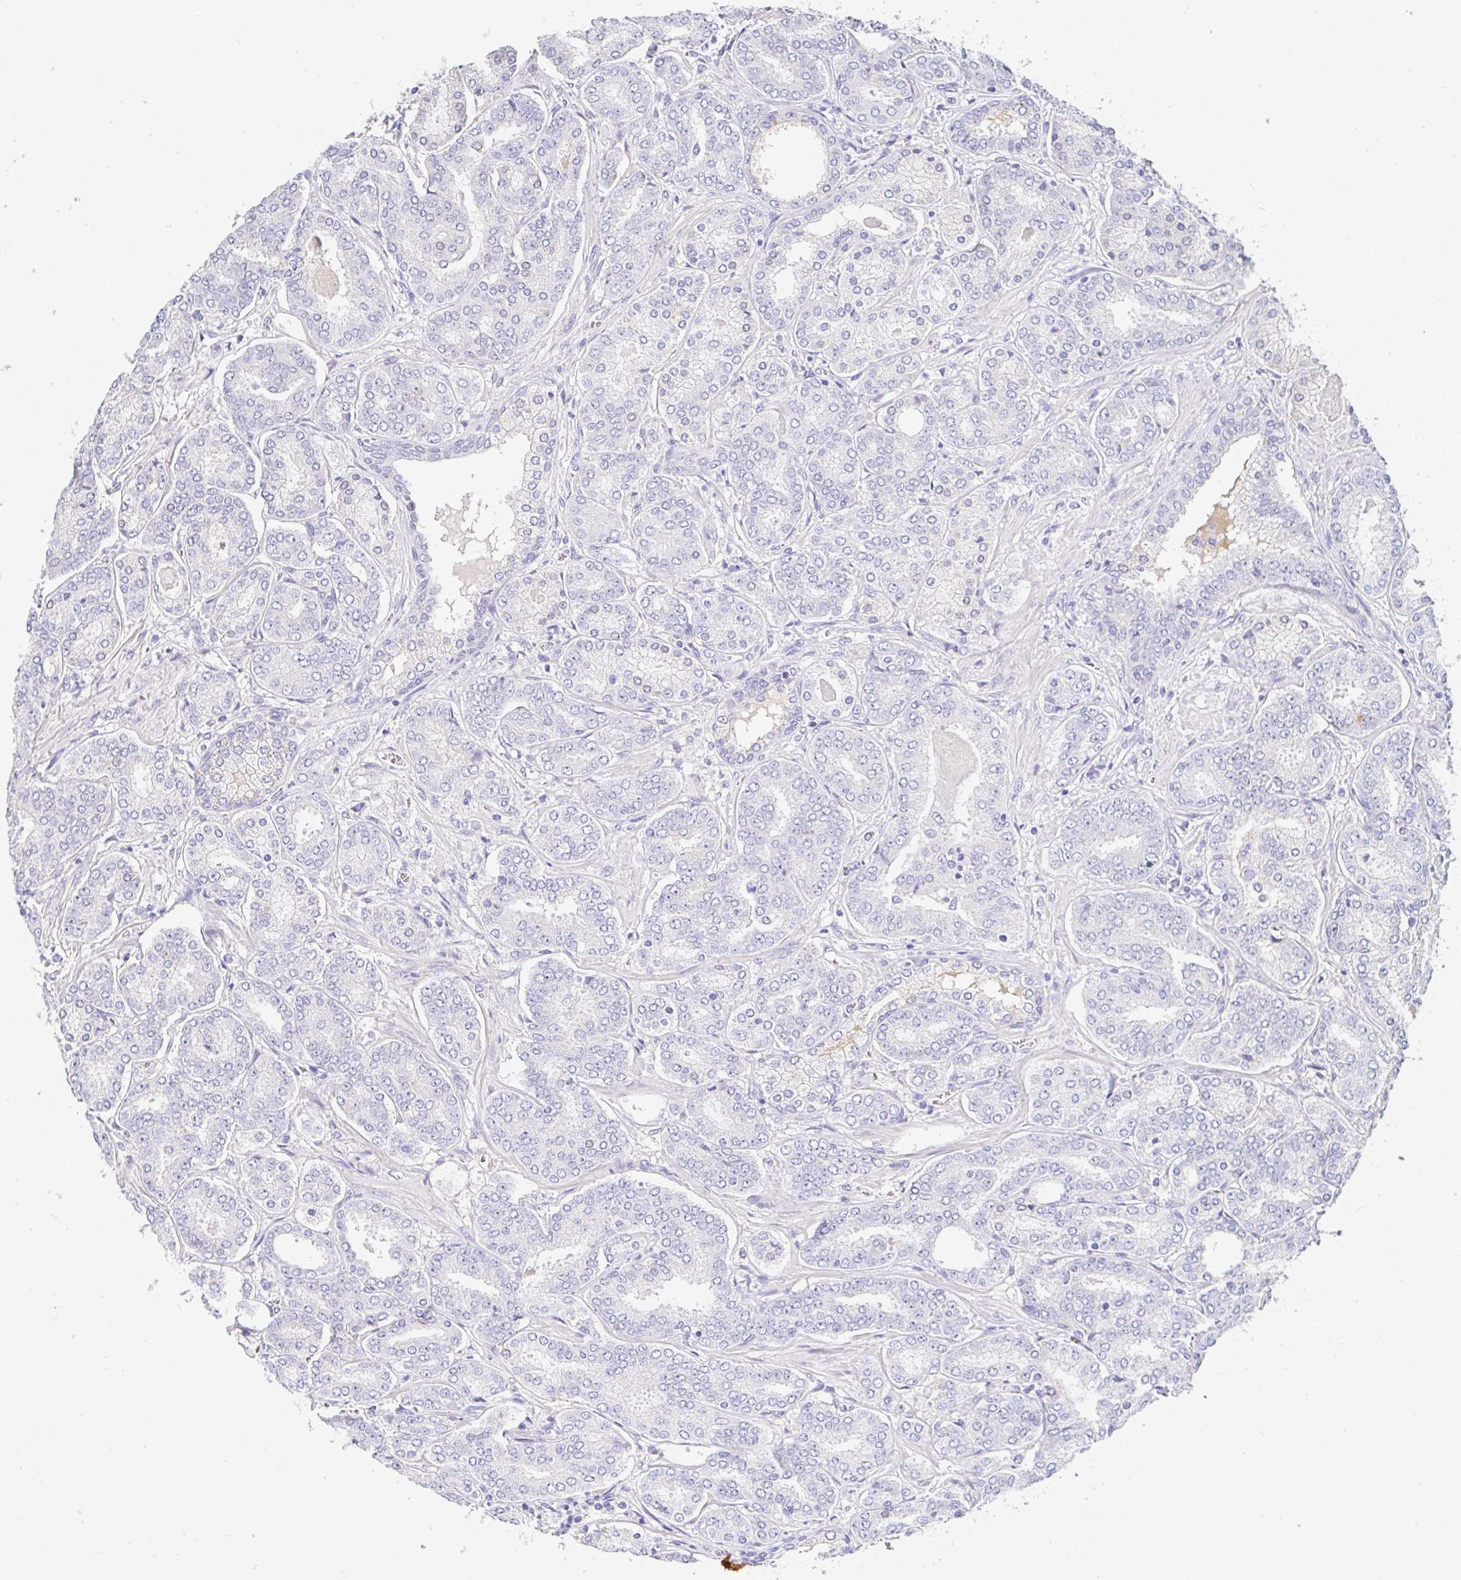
{"staining": {"intensity": "negative", "quantity": "none", "location": "none"}, "tissue": "prostate cancer", "cell_type": "Tumor cells", "image_type": "cancer", "snomed": [{"axis": "morphology", "description": "Adenocarcinoma, High grade"}, {"axis": "topography", "description": "Prostate"}], "caption": "High power microscopy histopathology image of an immunohistochemistry (IHC) micrograph of prostate cancer, revealing no significant expression in tumor cells.", "gene": "SERPINE3", "patient": {"sex": "male", "age": 72}}